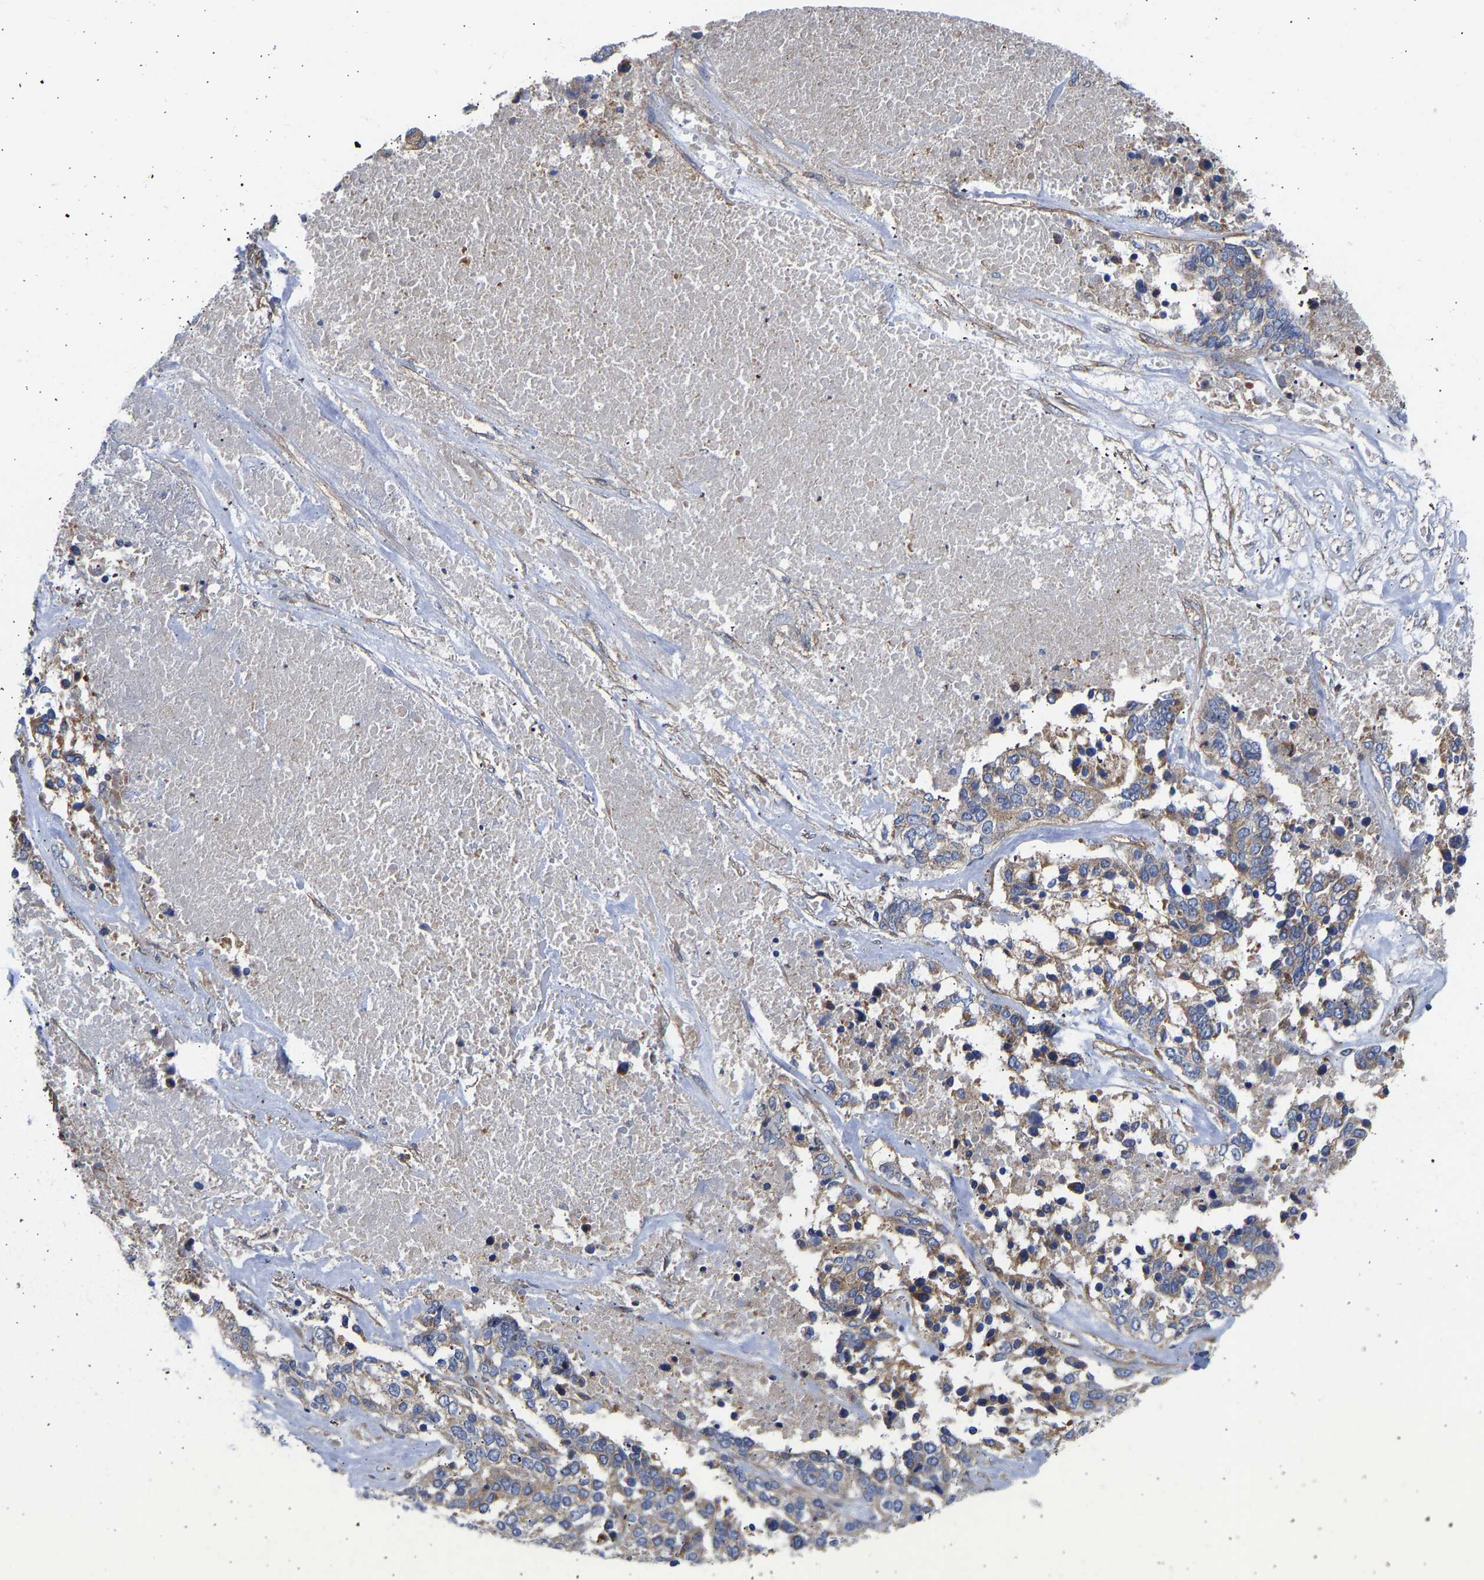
{"staining": {"intensity": "moderate", "quantity": ">75%", "location": "cytoplasmic/membranous"}, "tissue": "ovarian cancer", "cell_type": "Tumor cells", "image_type": "cancer", "snomed": [{"axis": "morphology", "description": "Cystadenocarcinoma, serous, NOS"}, {"axis": "topography", "description": "Ovary"}], "caption": "Immunohistochemical staining of human ovarian cancer (serous cystadenocarcinoma) shows moderate cytoplasmic/membranous protein positivity in about >75% of tumor cells.", "gene": "MYO1C", "patient": {"sex": "female", "age": 44}}